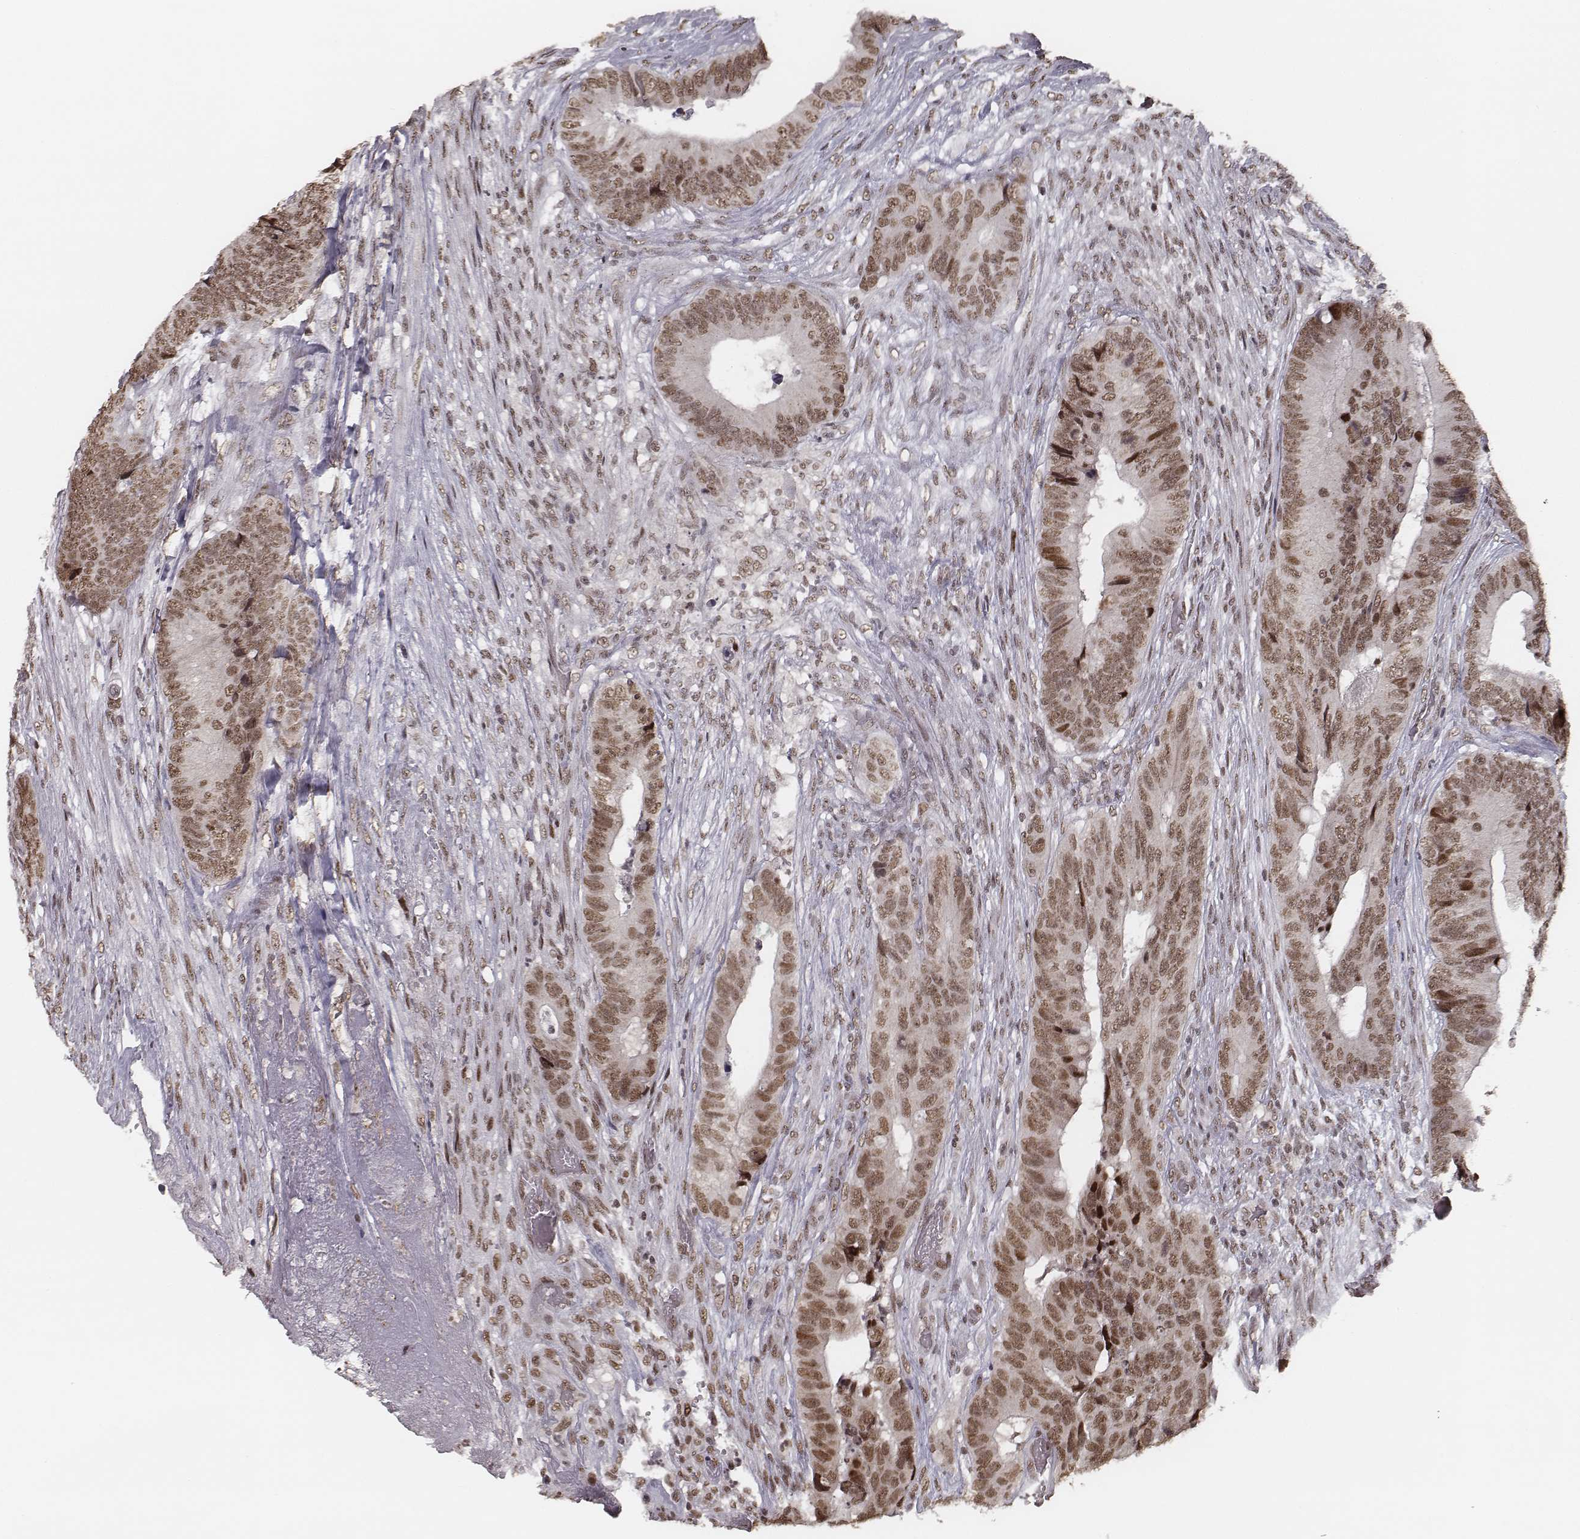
{"staining": {"intensity": "moderate", "quantity": ">75%", "location": "nuclear"}, "tissue": "colorectal cancer", "cell_type": "Tumor cells", "image_type": "cancer", "snomed": [{"axis": "morphology", "description": "Adenocarcinoma, NOS"}, {"axis": "topography", "description": "Colon"}], "caption": "Human colorectal cancer (adenocarcinoma) stained for a protein (brown) reveals moderate nuclear positive expression in about >75% of tumor cells.", "gene": "HMGA2", "patient": {"sex": "male", "age": 84}}